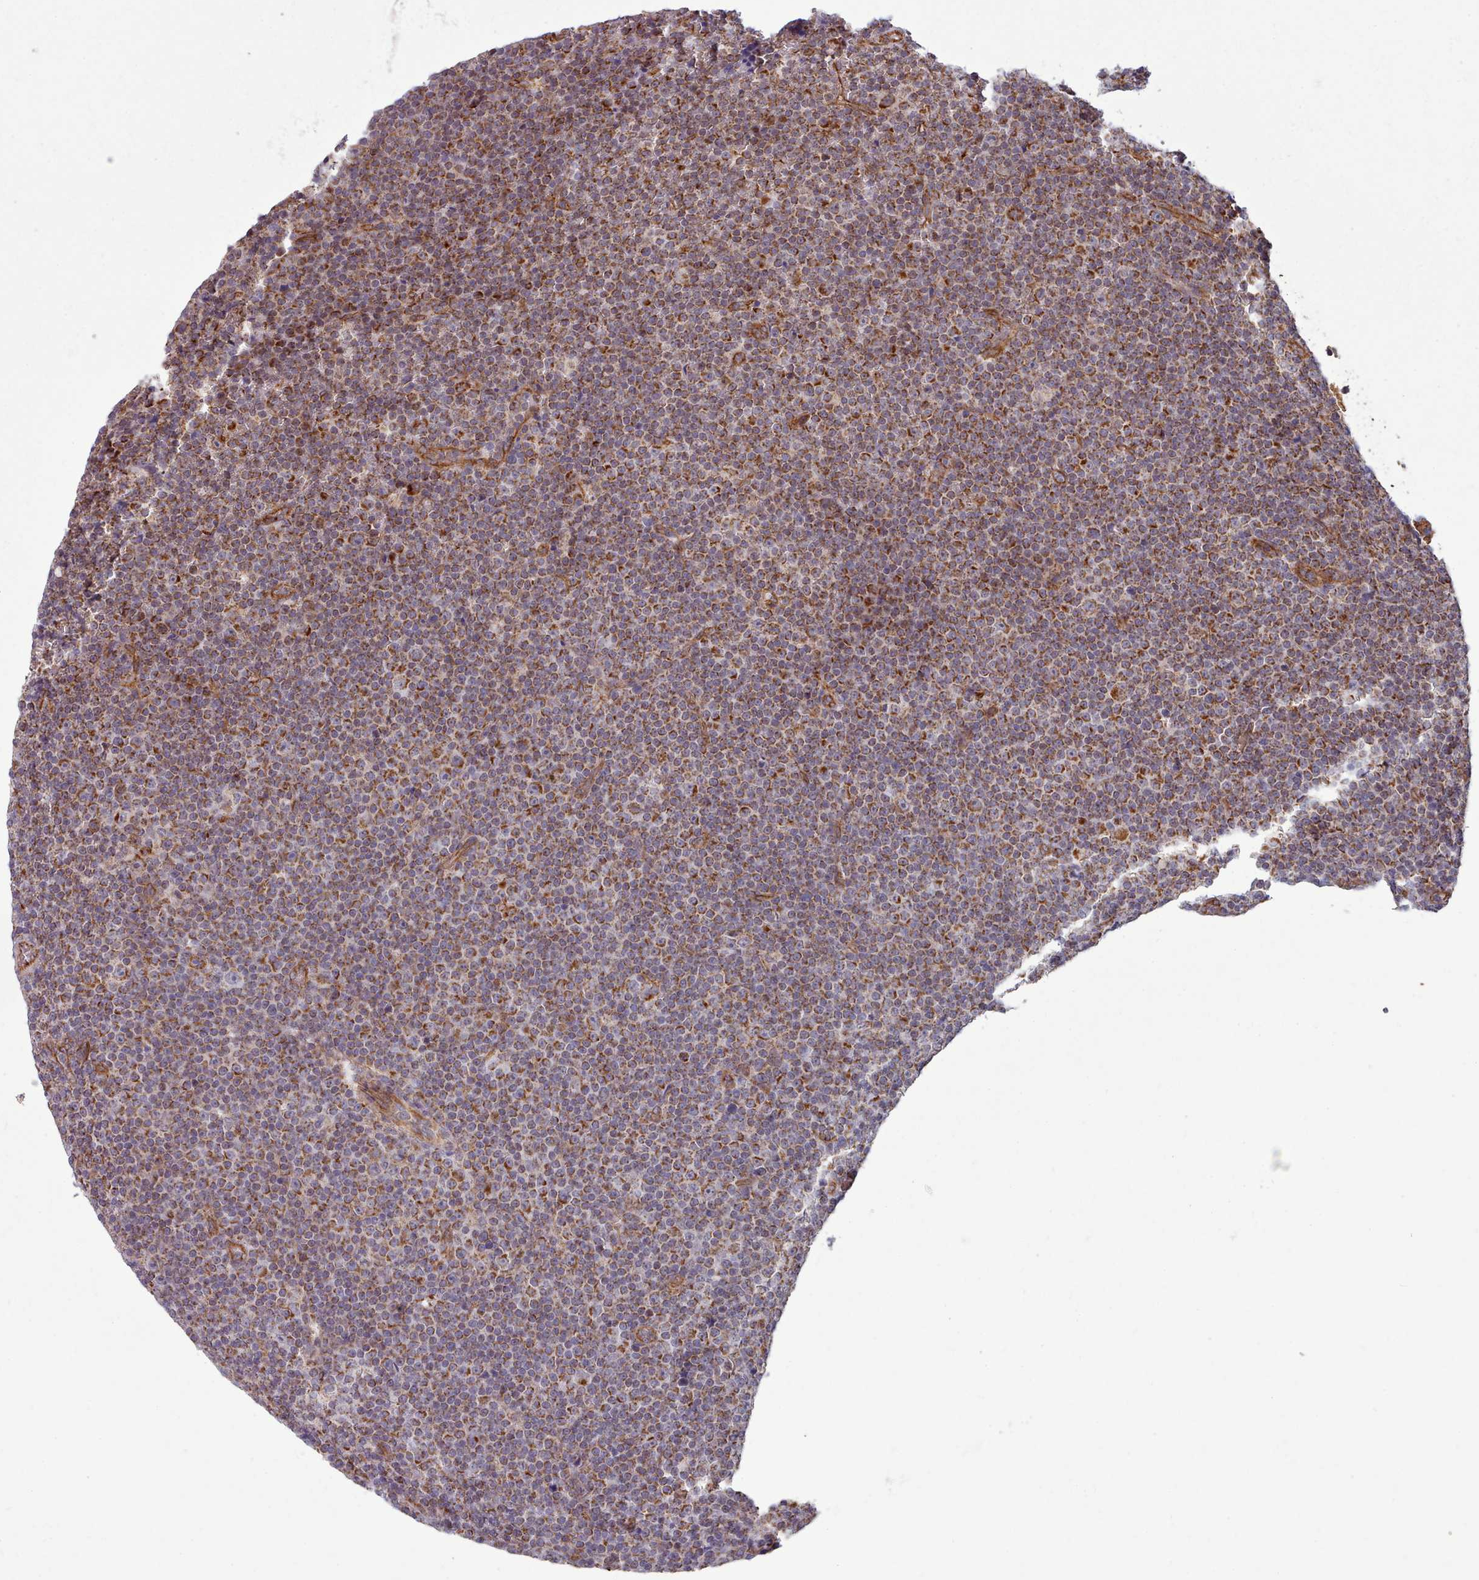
{"staining": {"intensity": "moderate", "quantity": ">75%", "location": "cytoplasmic/membranous"}, "tissue": "lymphoma", "cell_type": "Tumor cells", "image_type": "cancer", "snomed": [{"axis": "morphology", "description": "Malignant lymphoma, non-Hodgkin's type, Low grade"}, {"axis": "topography", "description": "Lymph node"}], "caption": "Immunohistochemical staining of malignant lymphoma, non-Hodgkin's type (low-grade) shows moderate cytoplasmic/membranous protein expression in about >75% of tumor cells. The protein of interest is stained brown, and the nuclei are stained in blue (DAB IHC with brightfield microscopy, high magnification).", "gene": "MRPL46", "patient": {"sex": "female", "age": 67}}